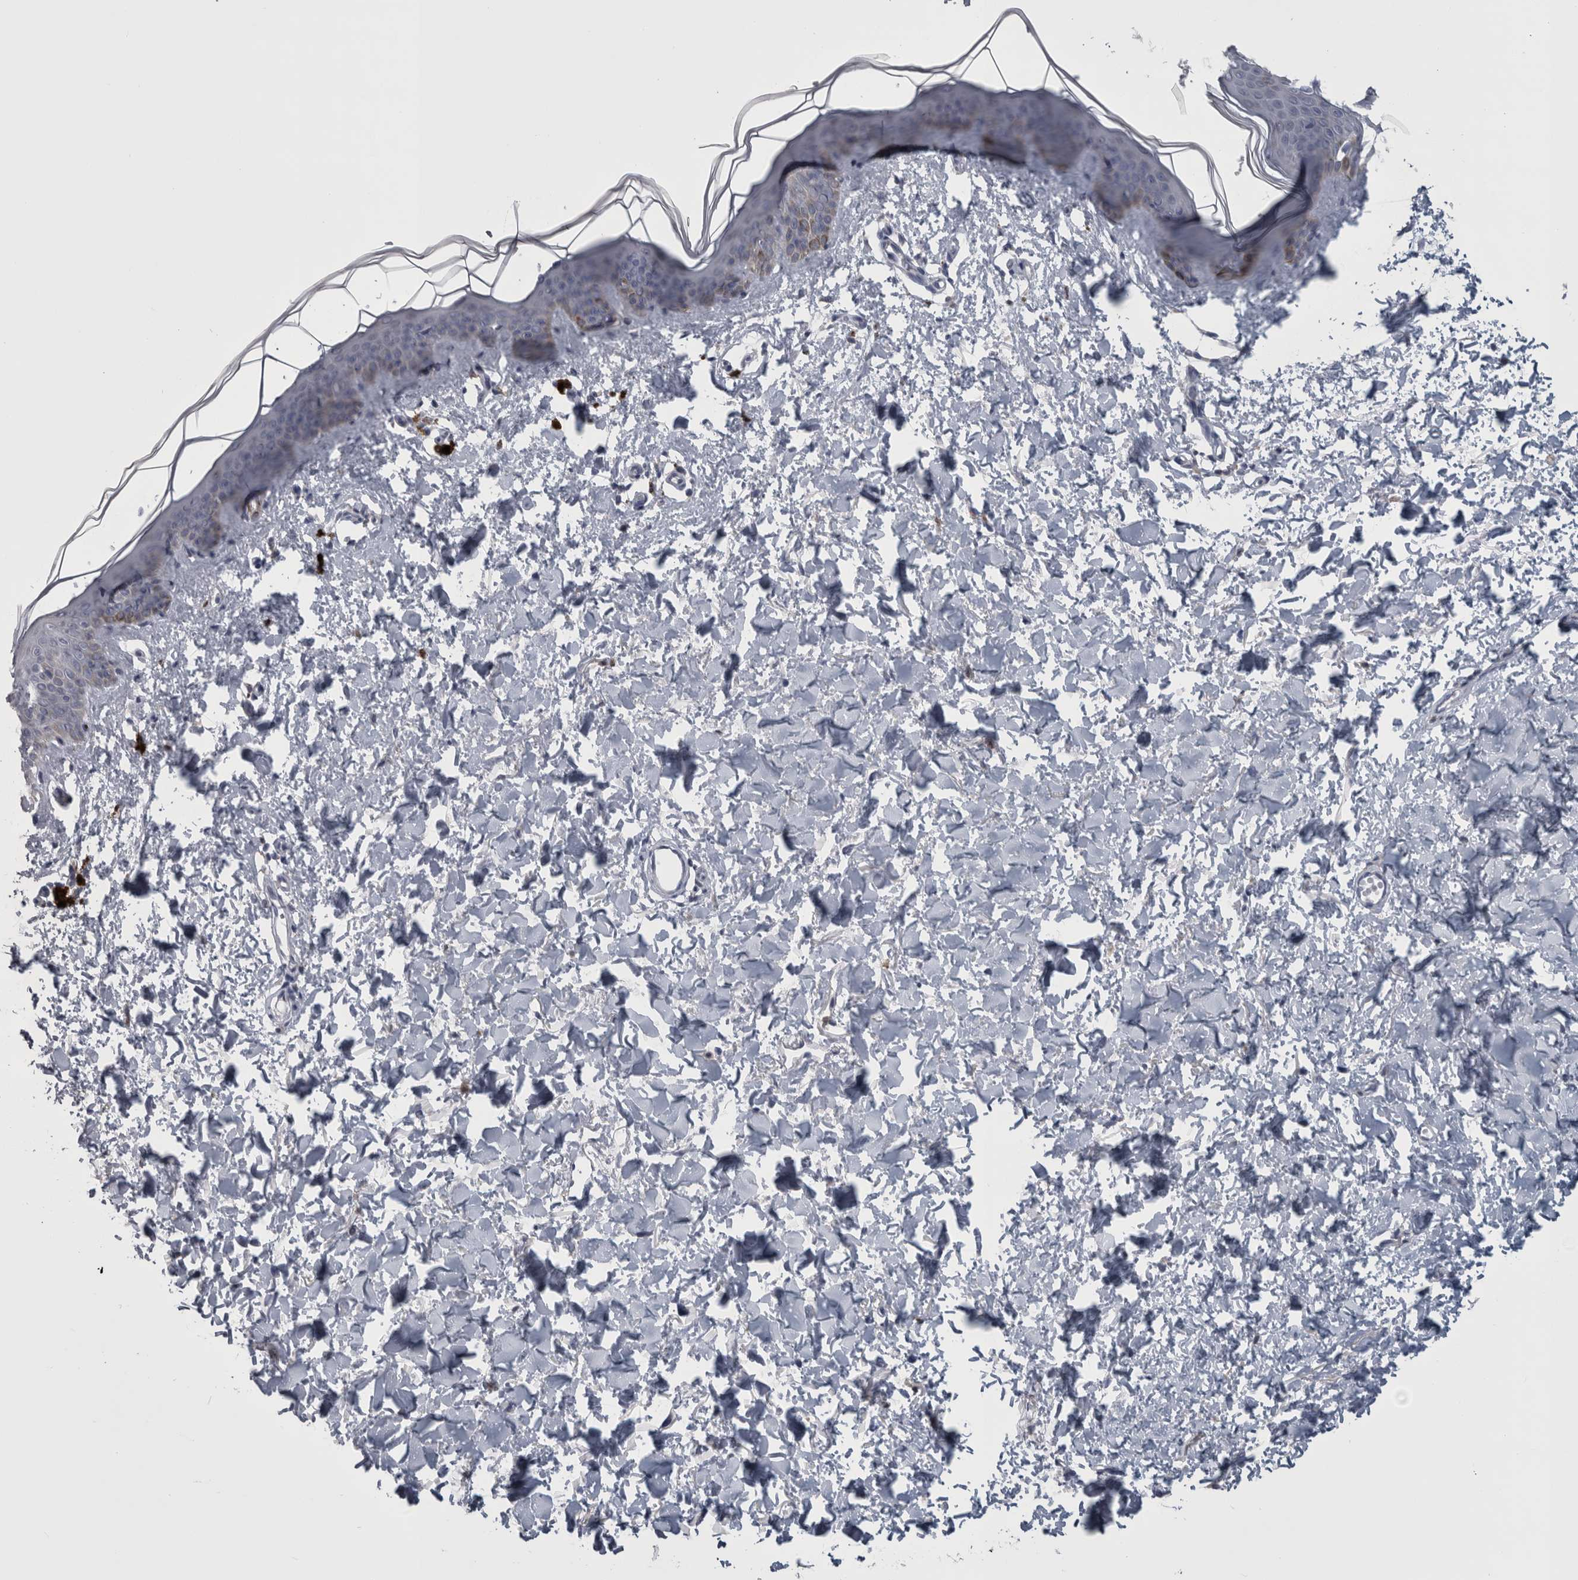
{"staining": {"intensity": "negative", "quantity": "none", "location": "none"}, "tissue": "skin", "cell_type": "Fibroblasts", "image_type": "normal", "snomed": [{"axis": "morphology", "description": "Normal tissue, NOS"}, {"axis": "topography", "description": "Skin"}], "caption": "A high-resolution photomicrograph shows IHC staining of unremarkable skin, which exhibits no significant staining in fibroblasts.", "gene": "PRRC2C", "patient": {"sex": "female", "age": 46}}